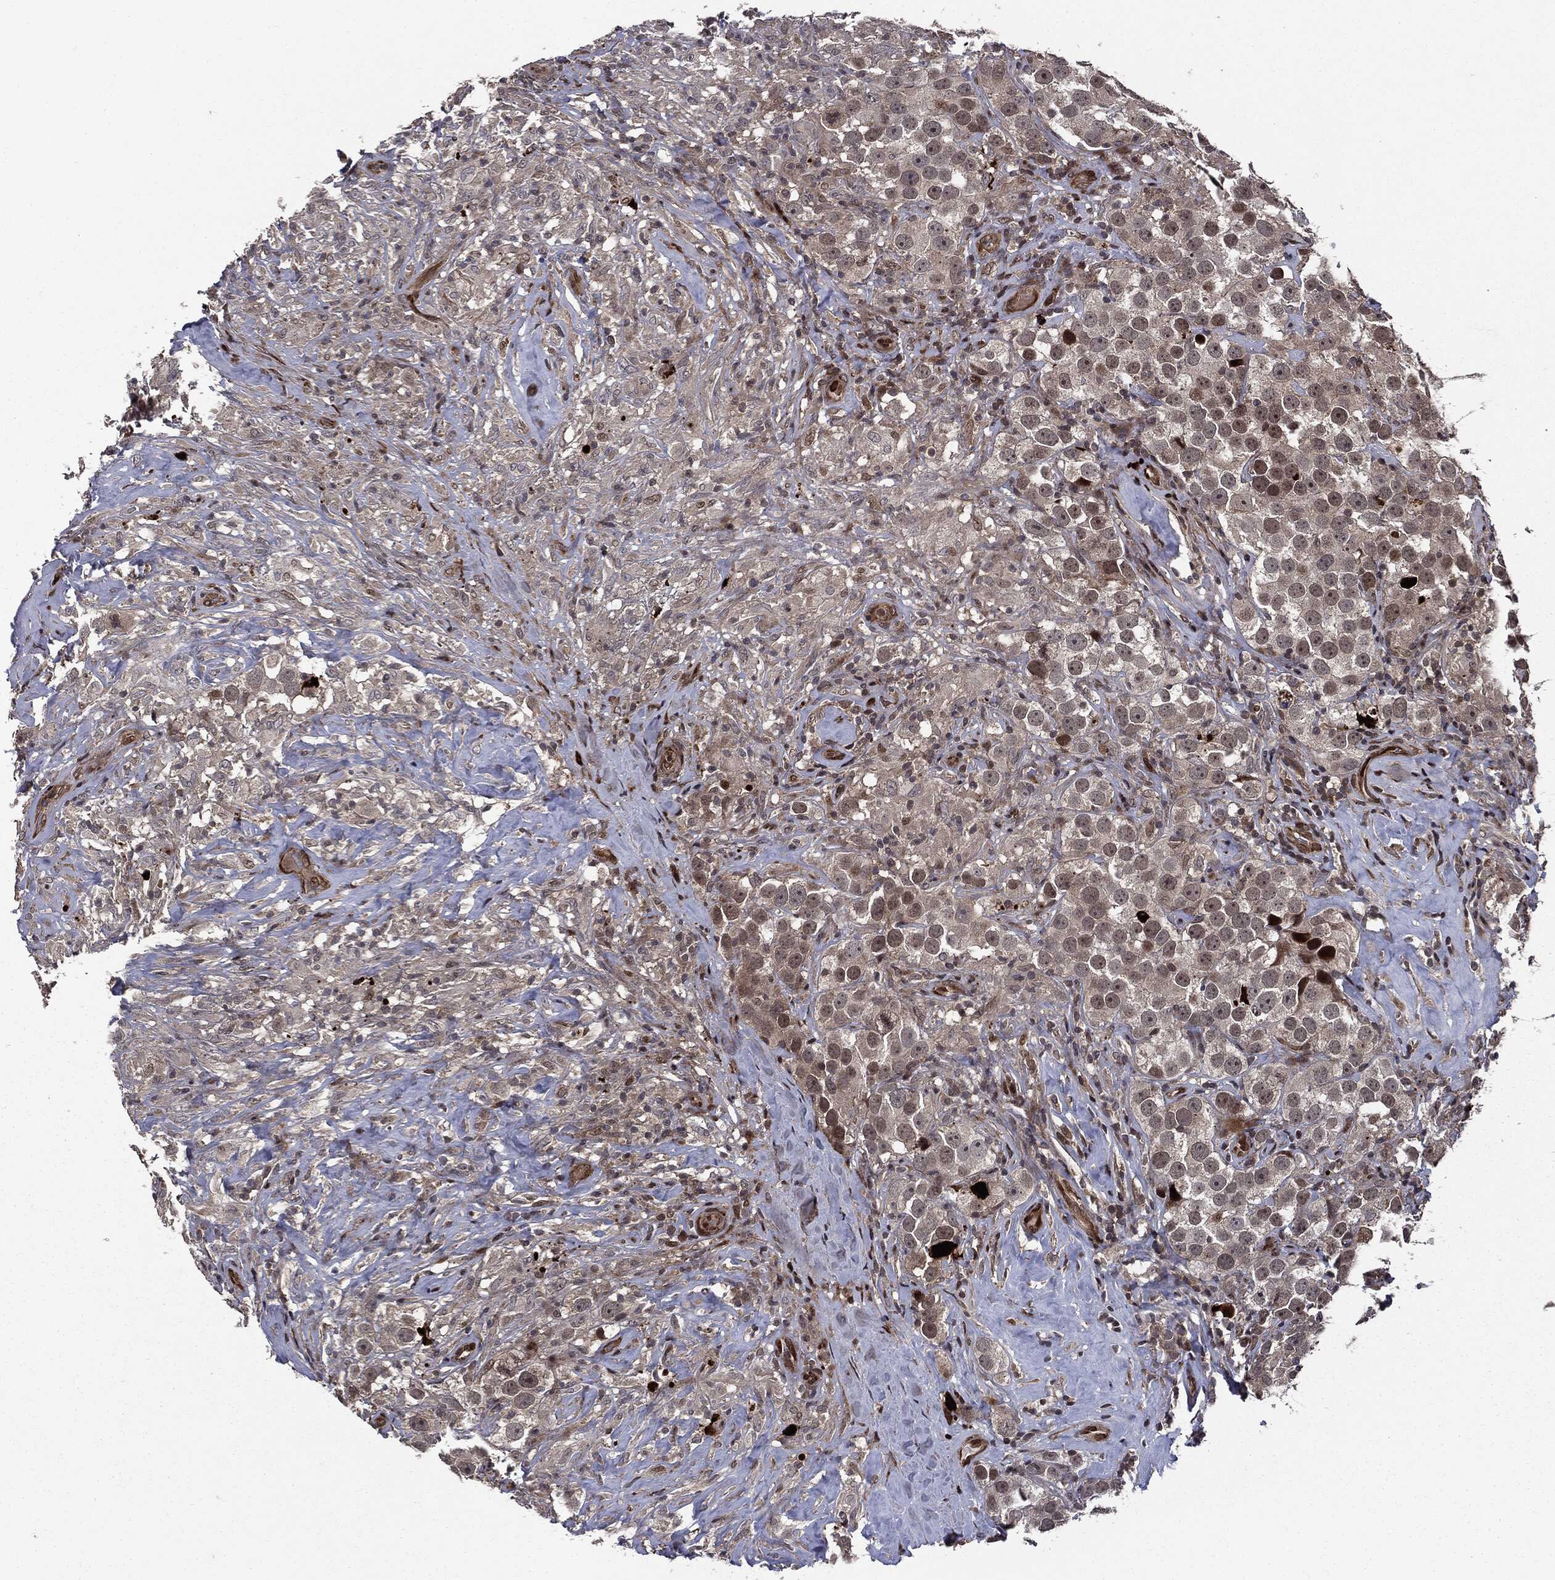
{"staining": {"intensity": "moderate", "quantity": "<25%", "location": "nuclear"}, "tissue": "testis cancer", "cell_type": "Tumor cells", "image_type": "cancer", "snomed": [{"axis": "morphology", "description": "Seminoma, NOS"}, {"axis": "topography", "description": "Testis"}], "caption": "Tumor cells reveal moderate nuclear staining in approximately <25% of cells in testis seminoma.", "gene": "SMAD4", "patient": {"sex": "male", "age": 49}}